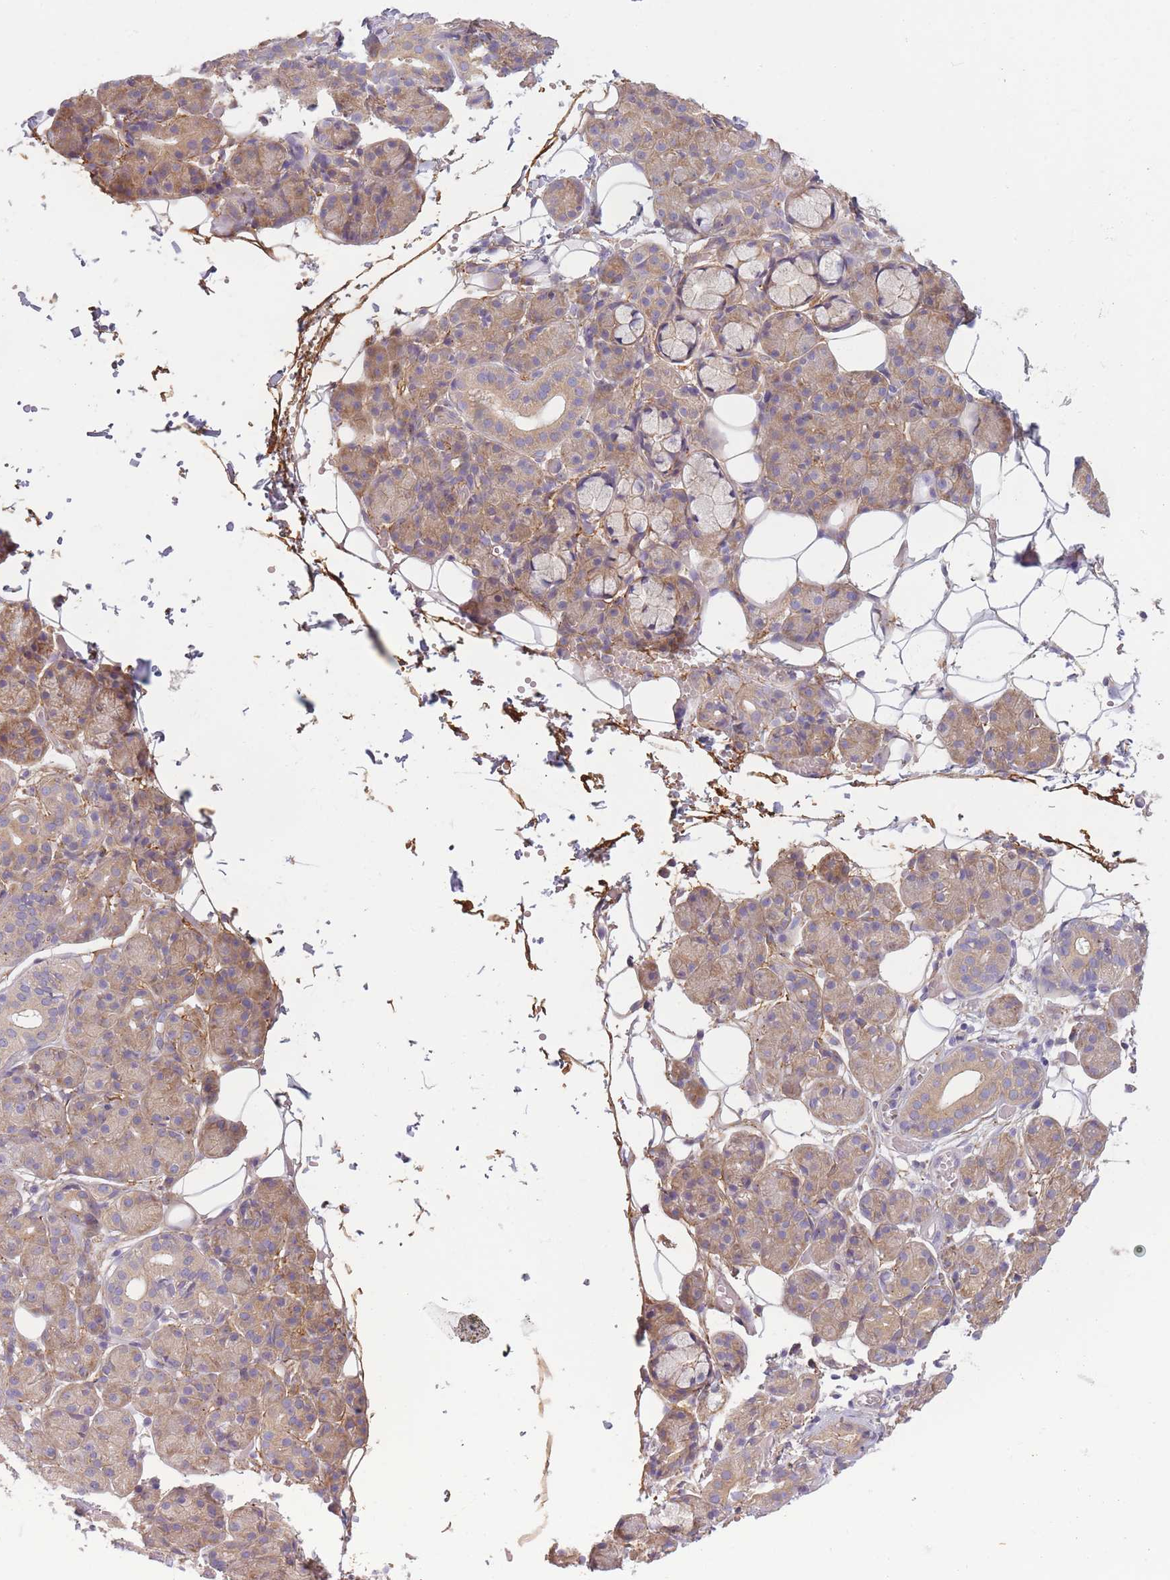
{"staining": {"intensity": "weak", "quantity": "25%-75%", "location": "cytoplasmic/membranous"}, "tissue": "salivary gland", "cell_type": "Glandular cells", "image_type": "normal", "snomed": [{"axis": "morphology", "description": "Normal tissue, NOS"}, {"axis": "topography", "description": "Salivary gland"}], "caption": "Glandular cells exhibit weak cytoplasmic/membranous positivity in approximately 25%-75% of cells in benign salivary gland.", "gene": "AP3M1", "patient": {"sex": "male", "age": 63}}